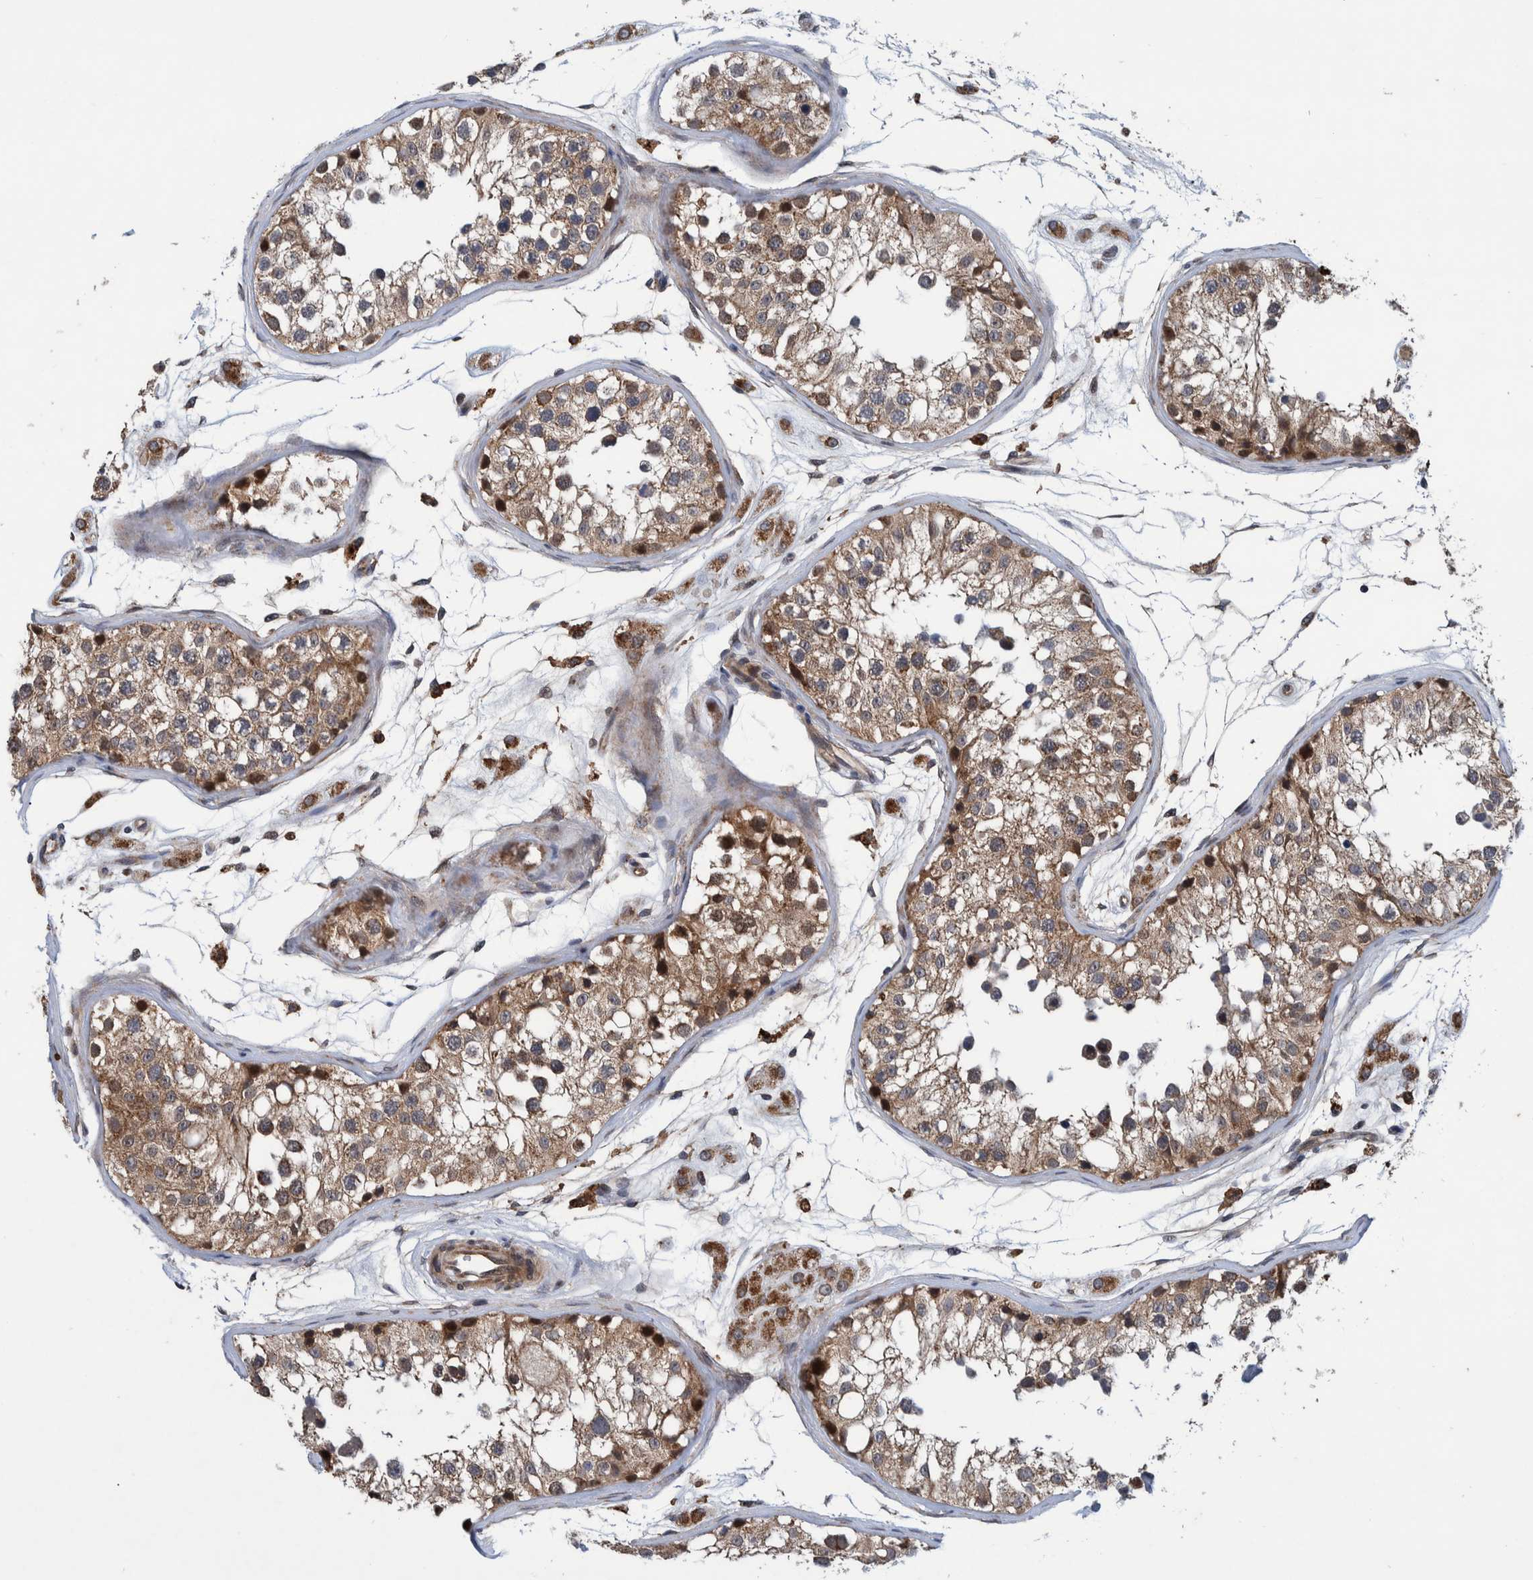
{"staining": {"intensity": "moderate", "quantity": ">75%", "location": "cytoplasmic/membranous"}, "tissue": "testis", "cell_type": "Cells in seminiferous ducts", "image_type": "normal", "snomed": [{"axis": "morphology", "description": "Normal tissue, NOS"}, {"axis": "morphology", "description": "Adenocarcinoma, metastatic, NOS"}, {"axis": "topography", "description": "Testis"}], "caption": "Immunohistochemistry (IHC) photomicrograph of unremarkable testis stained for a protein (brown), which shows medium levels of moderate cytoplasmic/membranous staining in about >75% of cells in seminiferous ducts.", "gene": "MRPS7", "patient": {"sex": "male", "age": 26}}